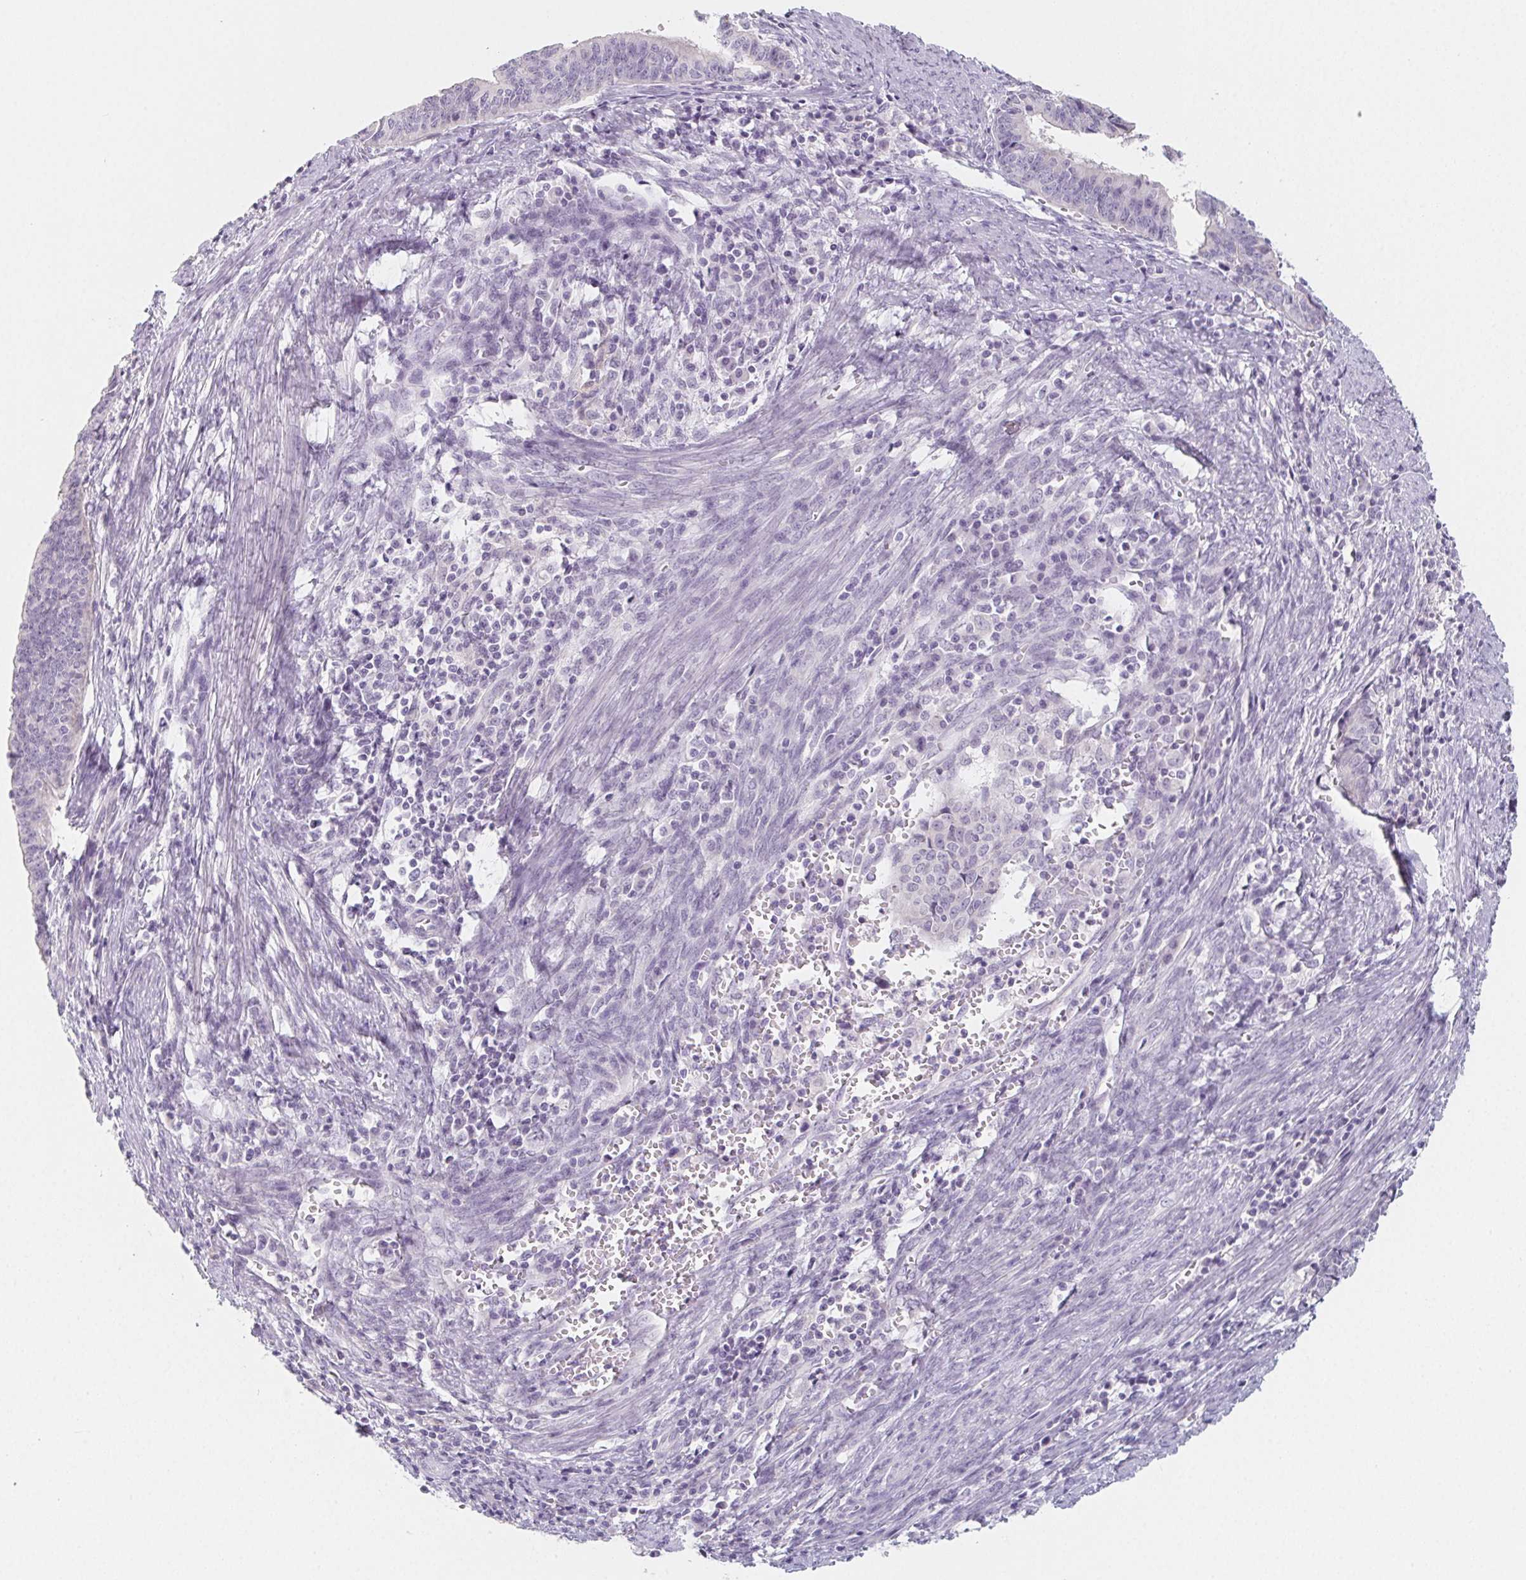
{"staining": {"intensity": "negative", "quantity": "none", "location": "none"}, "tissue": "endometrial cancer", "cell_type": "Tumor cells", "image_type": "cancer", "snomed": [{"axis": "morphology", "description": "Adenocarcinoma, NOS"}, {"axis": "topography", "description": "Endometrium"}], "caption": "This is an IHC photomicrograph of human endometrial adenocarcinoma. There is no positivity in tumor cells.", "gene": "GLIPR1L1", "patient": {"sex": "female", "age": 65}}